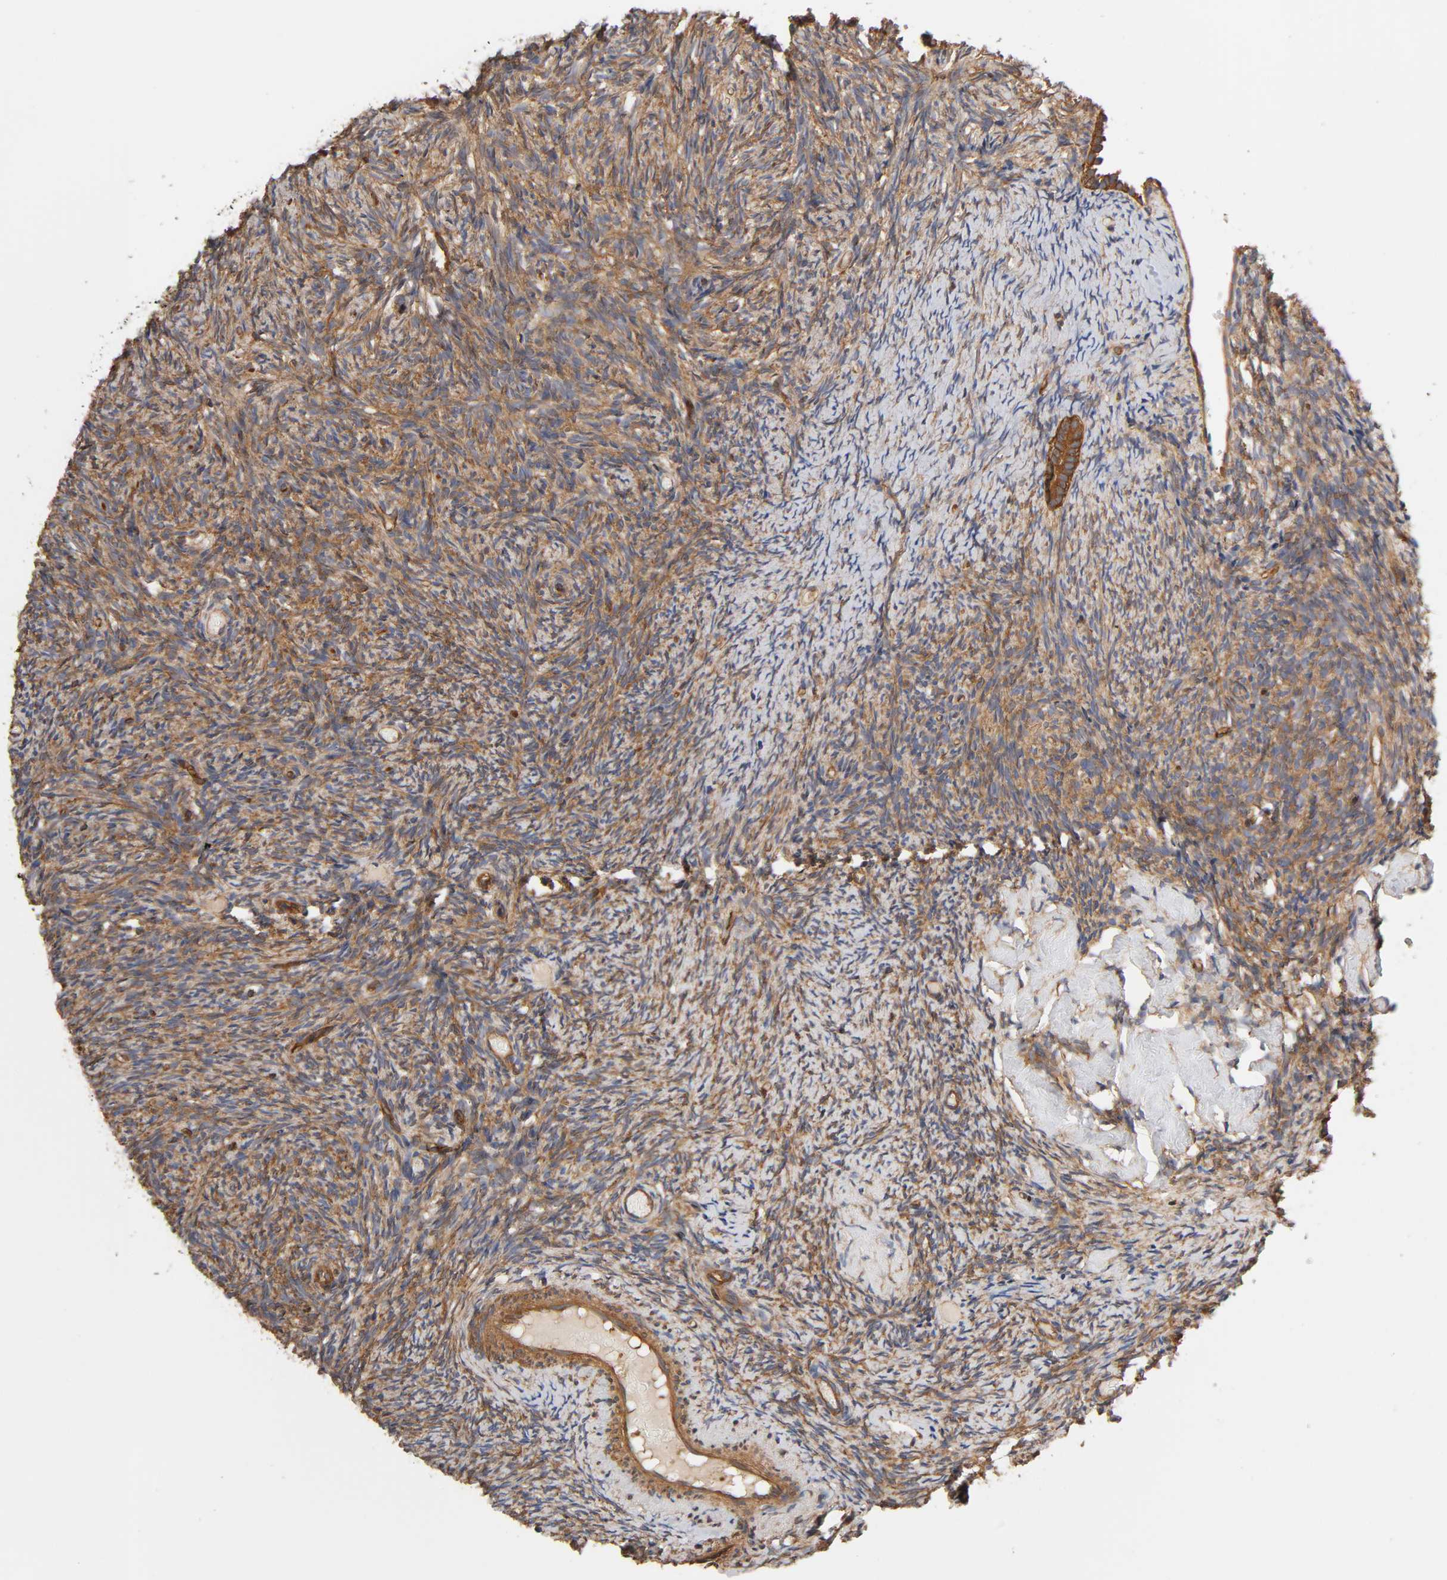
{"staining": {"intensity": "moderate", "quantity": ">75%", "location": "cytoplasmic/membranous"}, "tissue": "ovary", "cell_type": "Follicle cells", "image_type": "normal", "snomed": [{"axis": "morphology", "description": "Normal tissue, NOS"}, {"axis": "topography", "description": "Ovary"}], "caption": "This micrograph exhibits immunohistochemistry (IHC) staining of normal human ovary, with medium moderate cytoplasmic/membranous expression in about >75% of follicle cells.", "gene": "LAMTOR2", "patient": {"sex": "female", "age": 60}}